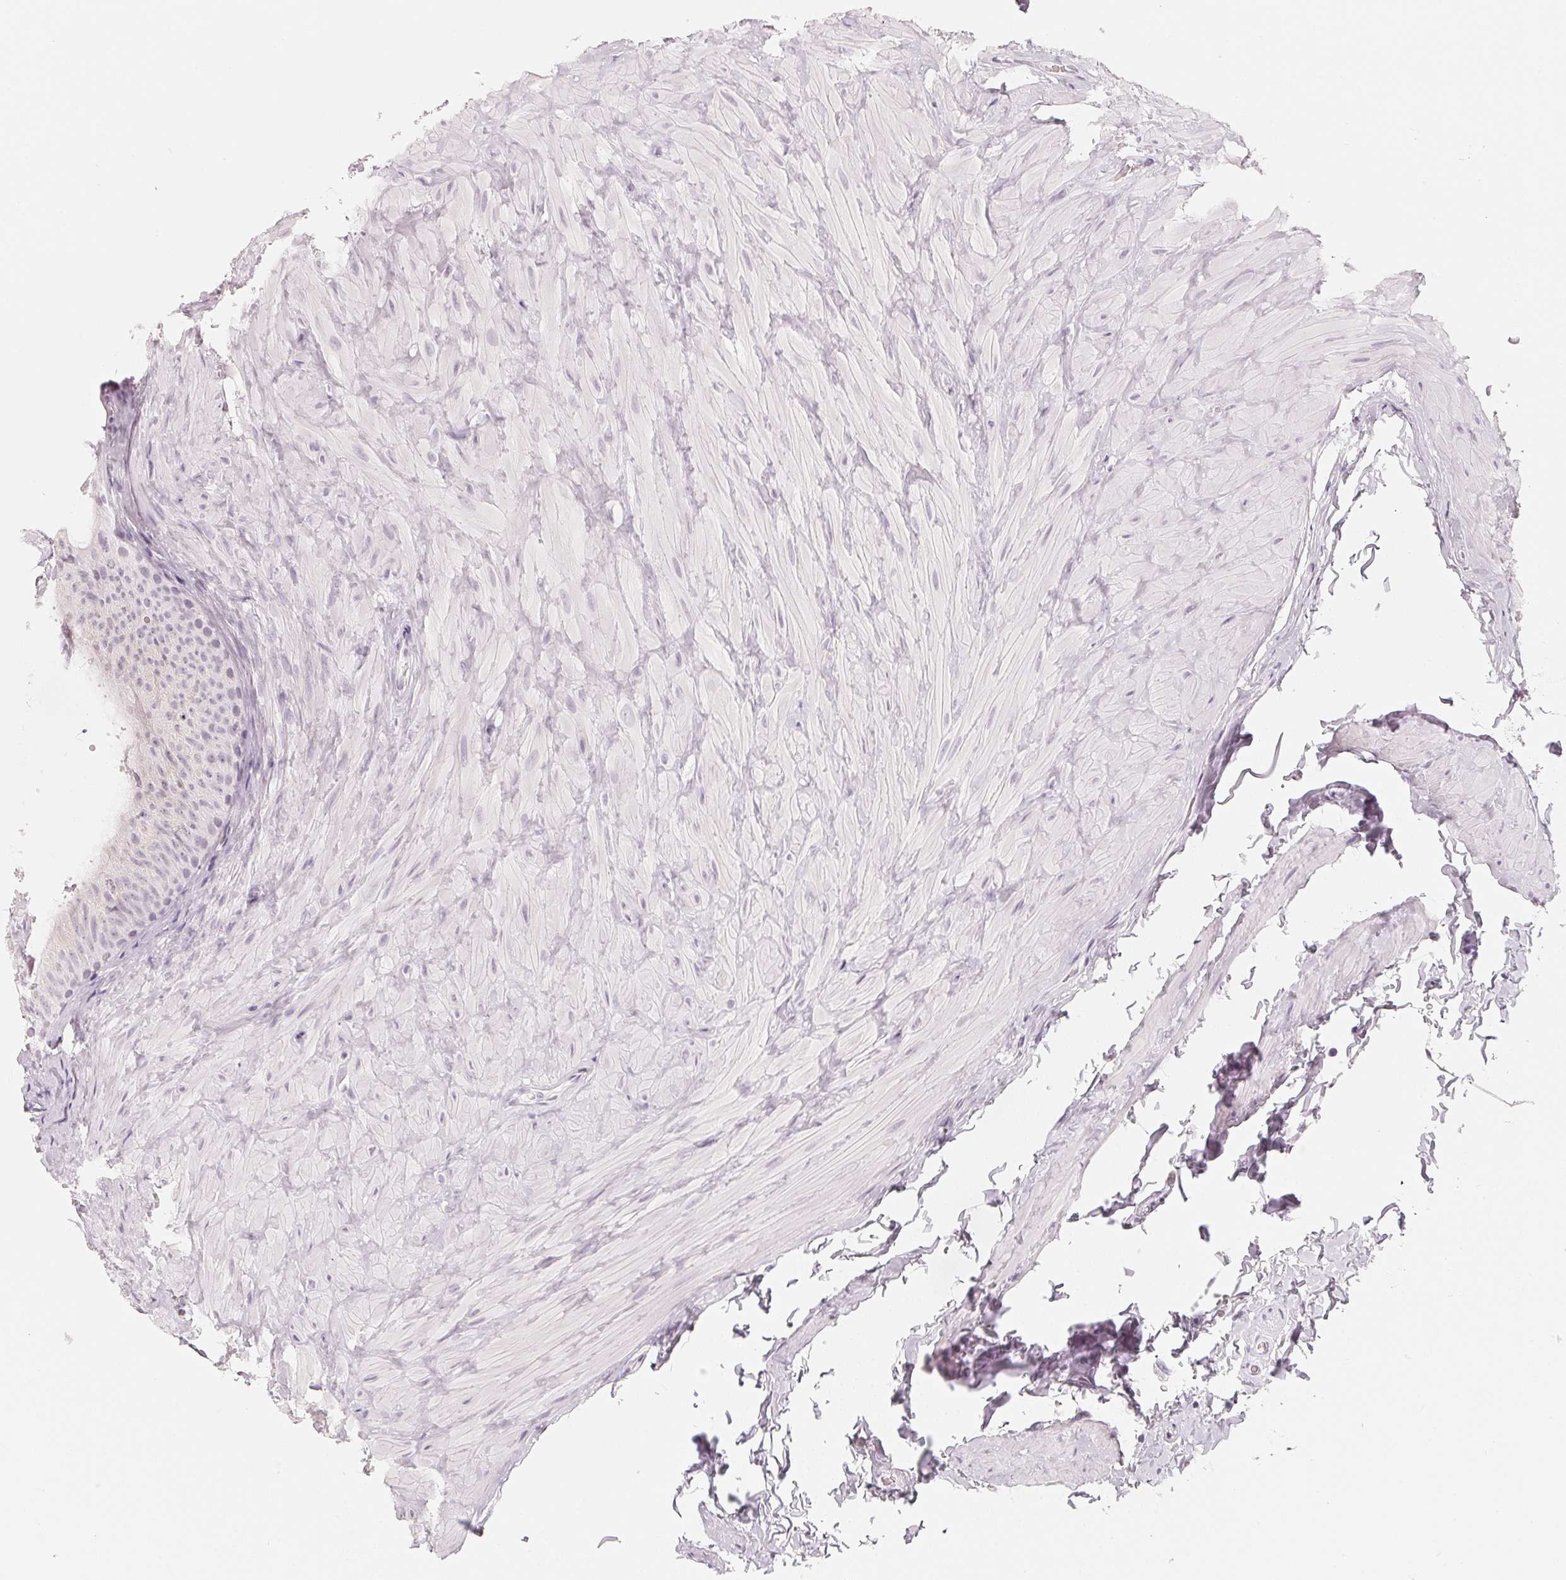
{"staining": {"intensity": "negative", "quantity": "none", "location": "none"}, "tissue": "epididymis", "cell_type": "Glandular cells", "image_type": "normal", "snomed": [{"axis": "morphology", "description": "Normal tissue, NOS"}, {"axis": "topography", "description": "Epididymis, spermatic cord, NOS"}, {"axis": "topography", "description": "Epididymis"}], "caption": "Glandular cells show no significant protein positivity in normal epididymis. (DAB (3,3'-diaminobenzidine) immunohistochemistry (IHC) with hematoxylin counter stain).", "gene": "SLC22A8", "patient": {"sex": "male", "age": 31}}